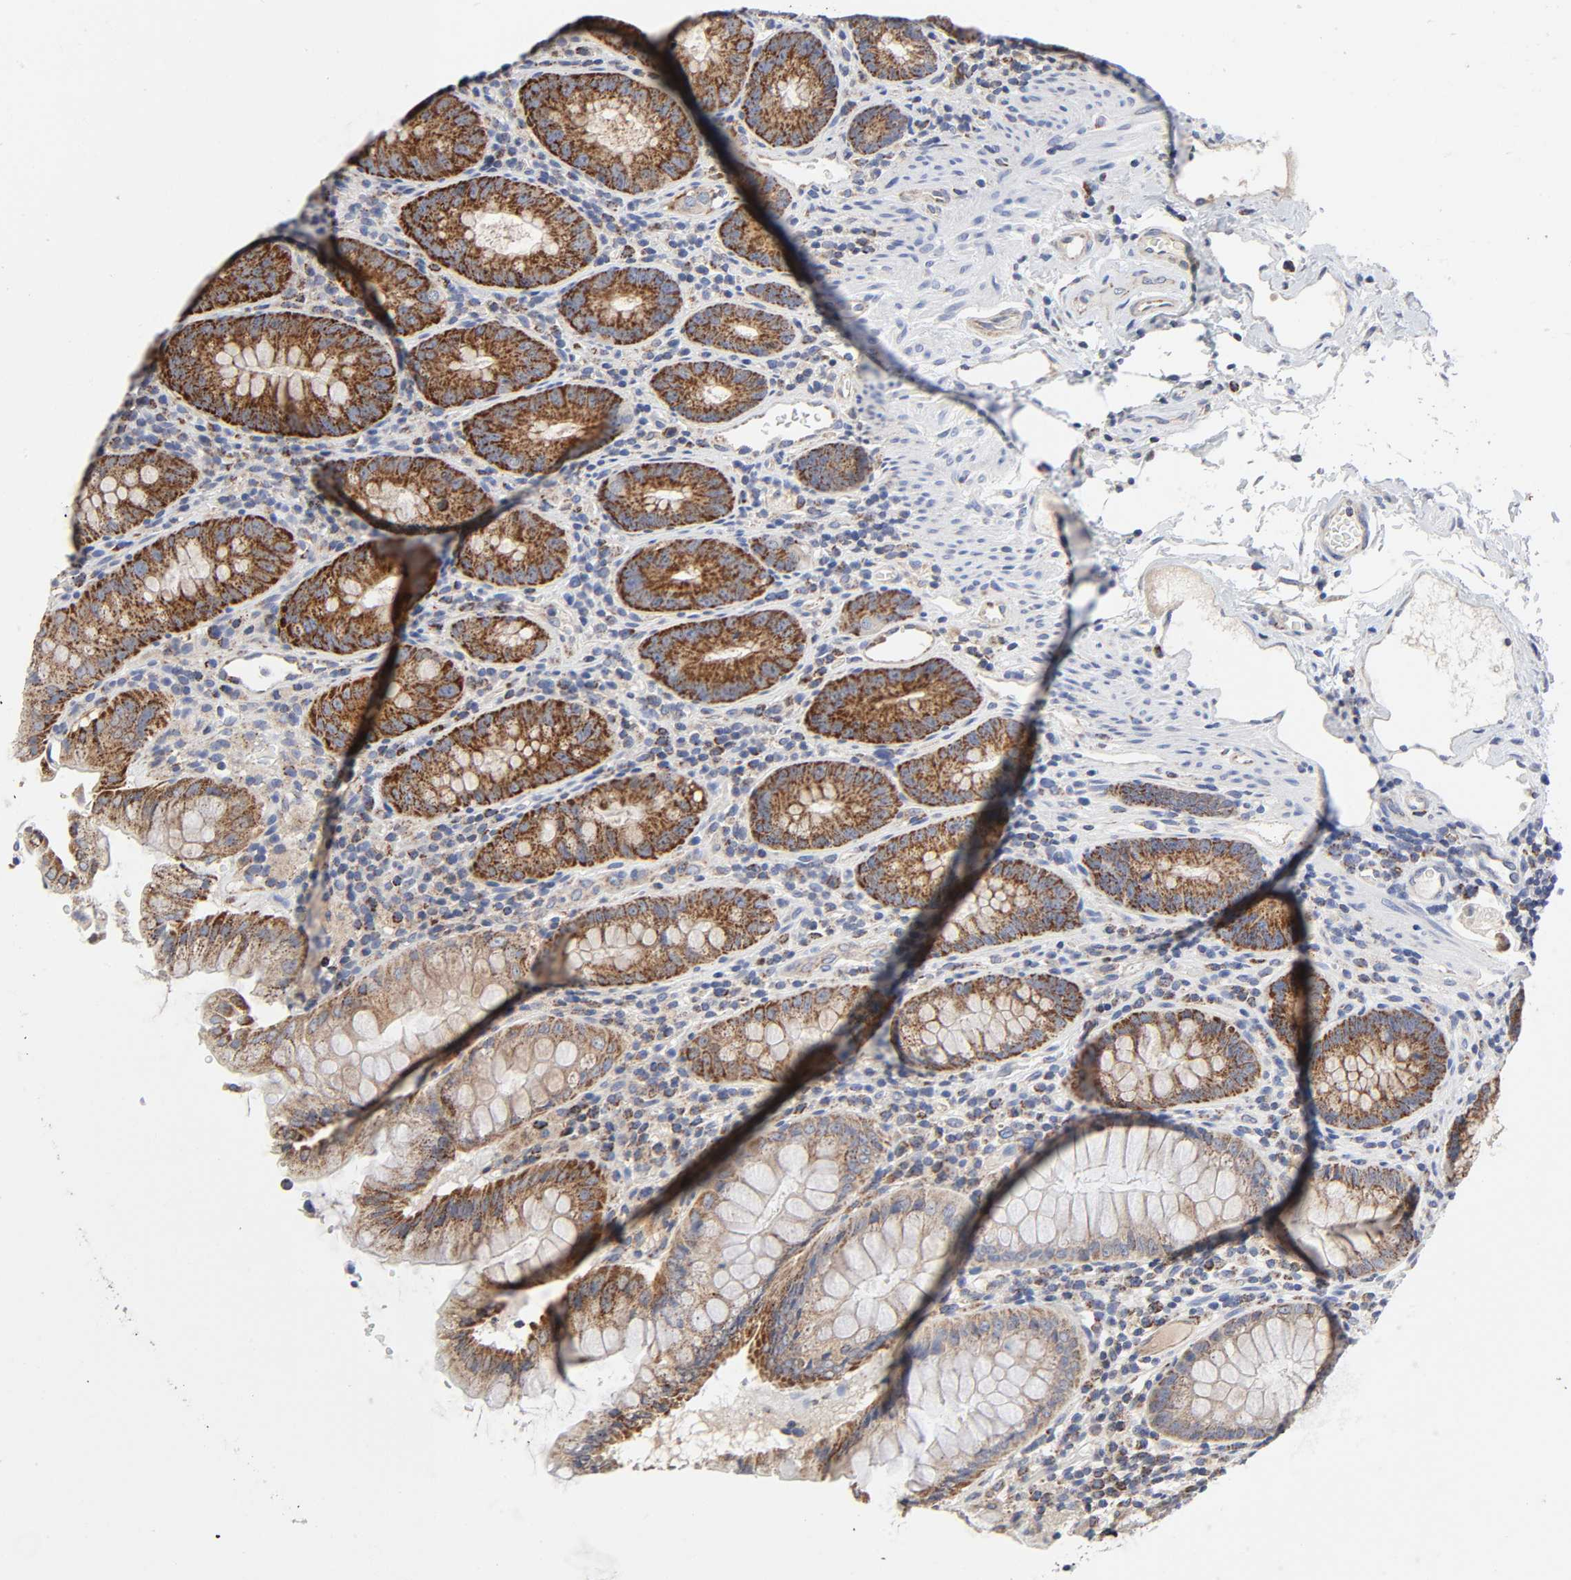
{"staining": {"intensity": "weak", "quantity": "25%-75%", "location": "cytoplasmic/membranous"}, "tissue": "colon", "cell_type": "Endothelial cells", "image_type": "normal", "snomed": [{"axis": "morphology", "description": "Normal tissue, NOS"}, {"axis": "topography", "description": "Colon"}], "caption": "Colon stained with a brown dye reveals weak cytoplasmic/membranous positive expression in about 25%-75% of endothelial cells.", "gene": "AOPEP", "patient": {"sex": "female", "age": 46}}